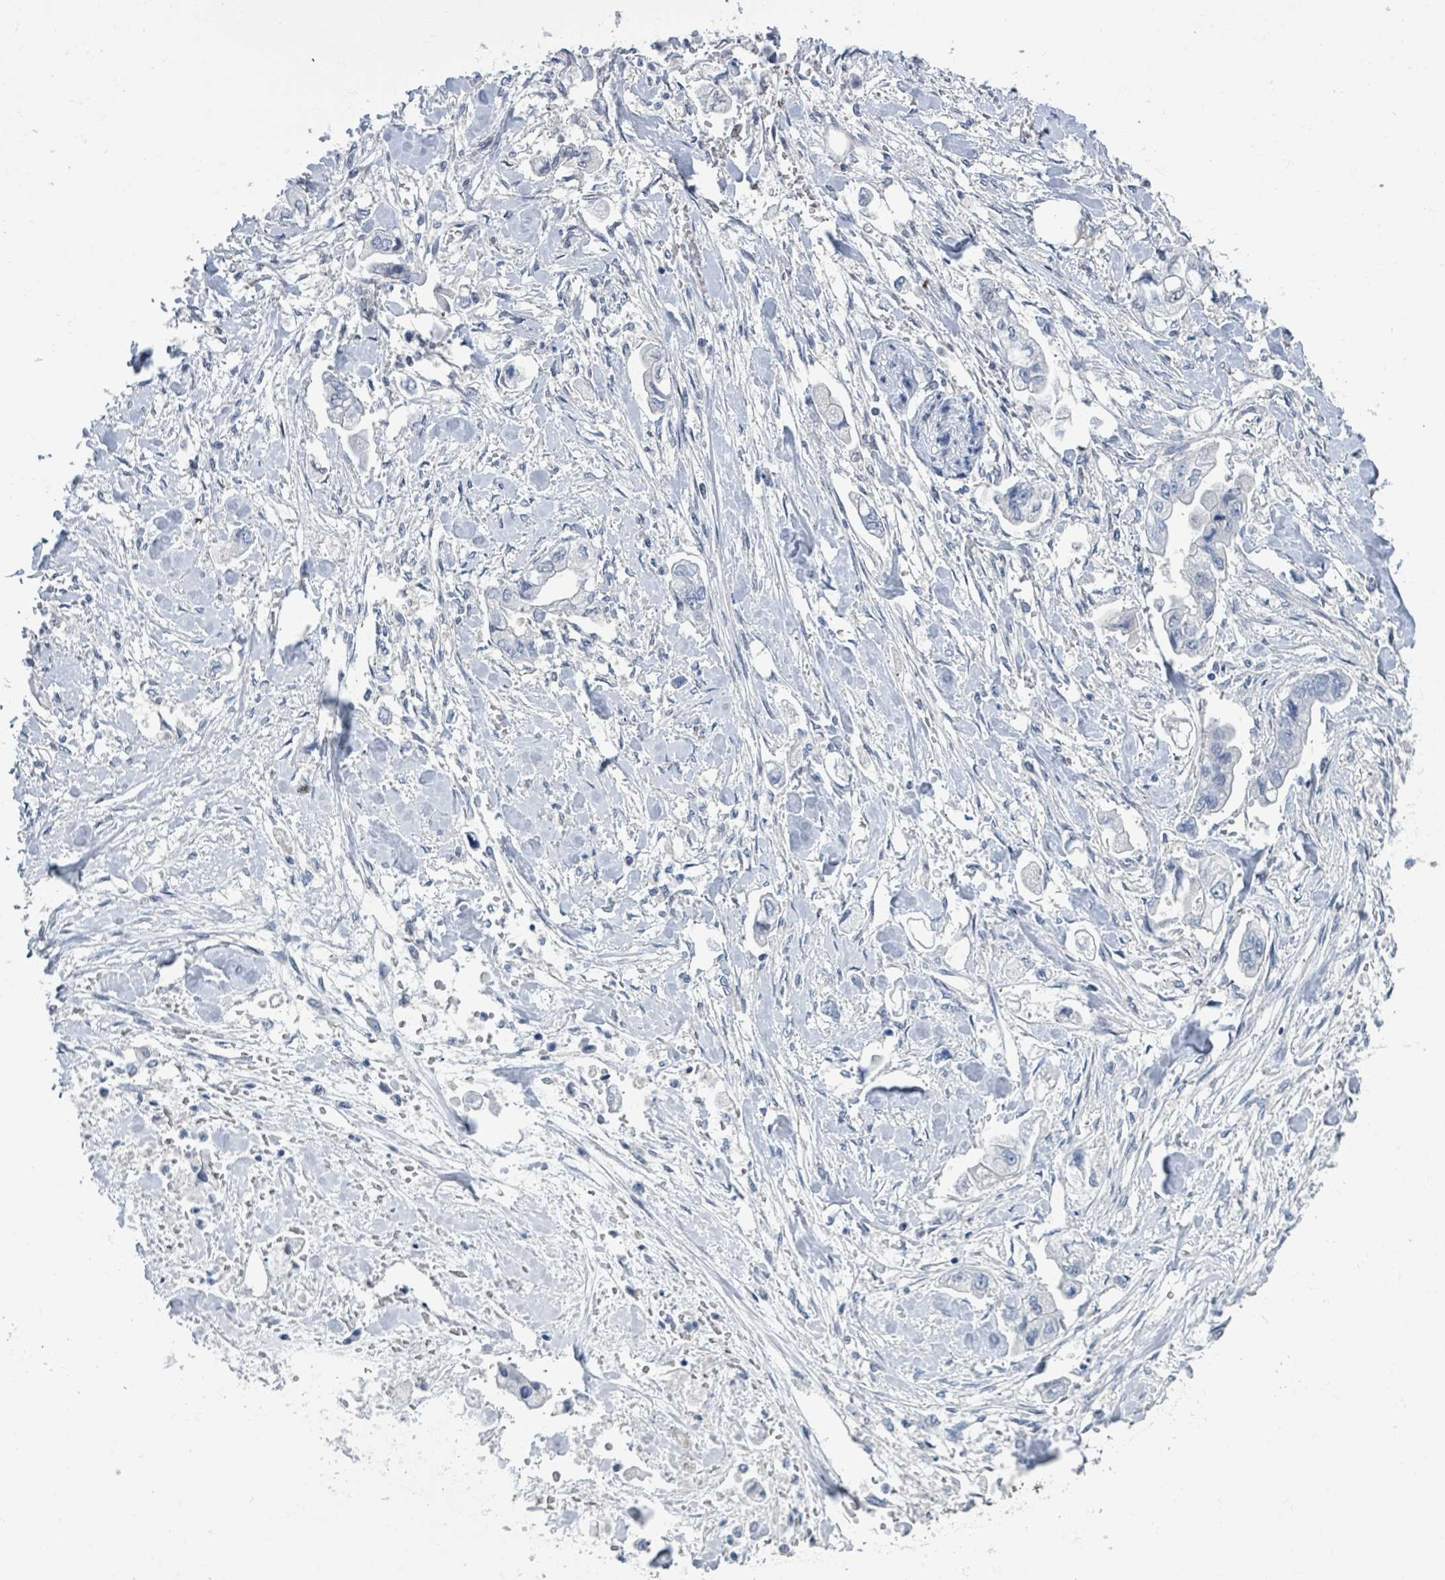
{"staining": {"intensity": "negative", "quantity": "none", "location": "none"}, "tissue": "stomach cancer", "cell_type": "Tumor cells", "image_type": "cancer", "snomed": [{"axis": "morphology", "description": "Adenocarcinoma, NOS"}, {"axis": "topography", "description": "Stomach"}], "caption": "High magnification brightfield microscopy of stomach adenocarcinoma stained with DAB (brown) and counterstained with hematoxylin (blue): tumor cells show no significant expression. The staining was performed using DAB (3,3'-diaminobenzidine) to visualize the protein expression in brown, while the nuclei were stained in blue with hematoxylin (Magnification: 20x).", "gene": "DGKZ", "patient": {"sex": "male", "age": 62}}